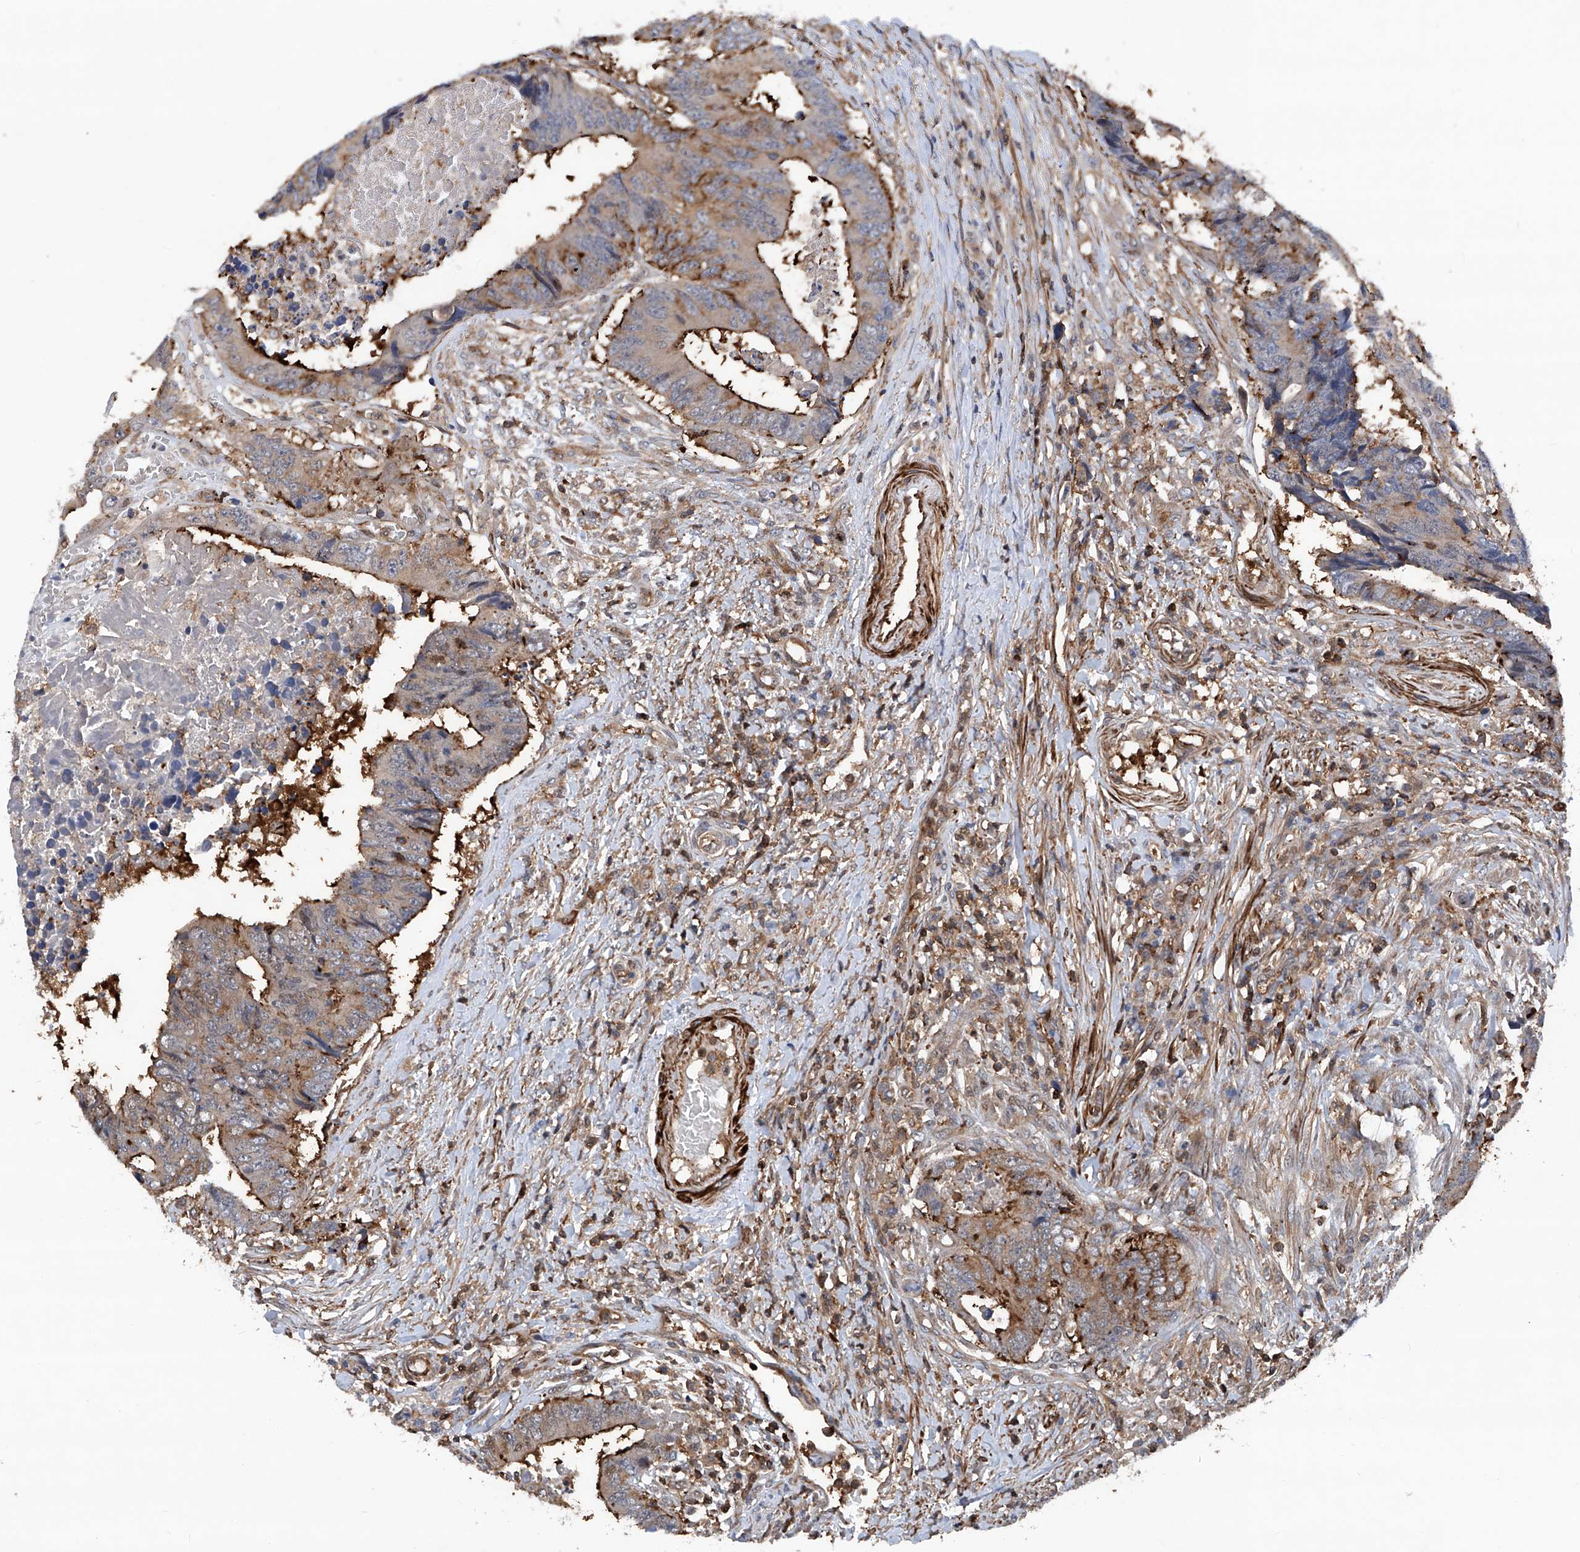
{"staining": {"intensity": "moderate", "quantity": "25%-75%", "location": "cytoplasmic/membranous"}, "tissue": "colorectal cancer", "cell_type": "Tumor cells", "image_type": "cancer", "snomed": [{"axis": "morphology", "description": "Adenocarcinoma, NOS"}, {"axis": "topography", "description": "Rectum"}], "caption": "Tumor cells exhibit medium levels of moderate cytoplasmic/membranous staining in approximately 25%-75% of cells in colorectal cancer (adenocarcinoma).", "gene": "NT5C3A", "patient": {"sex": "male", "age": 84}}